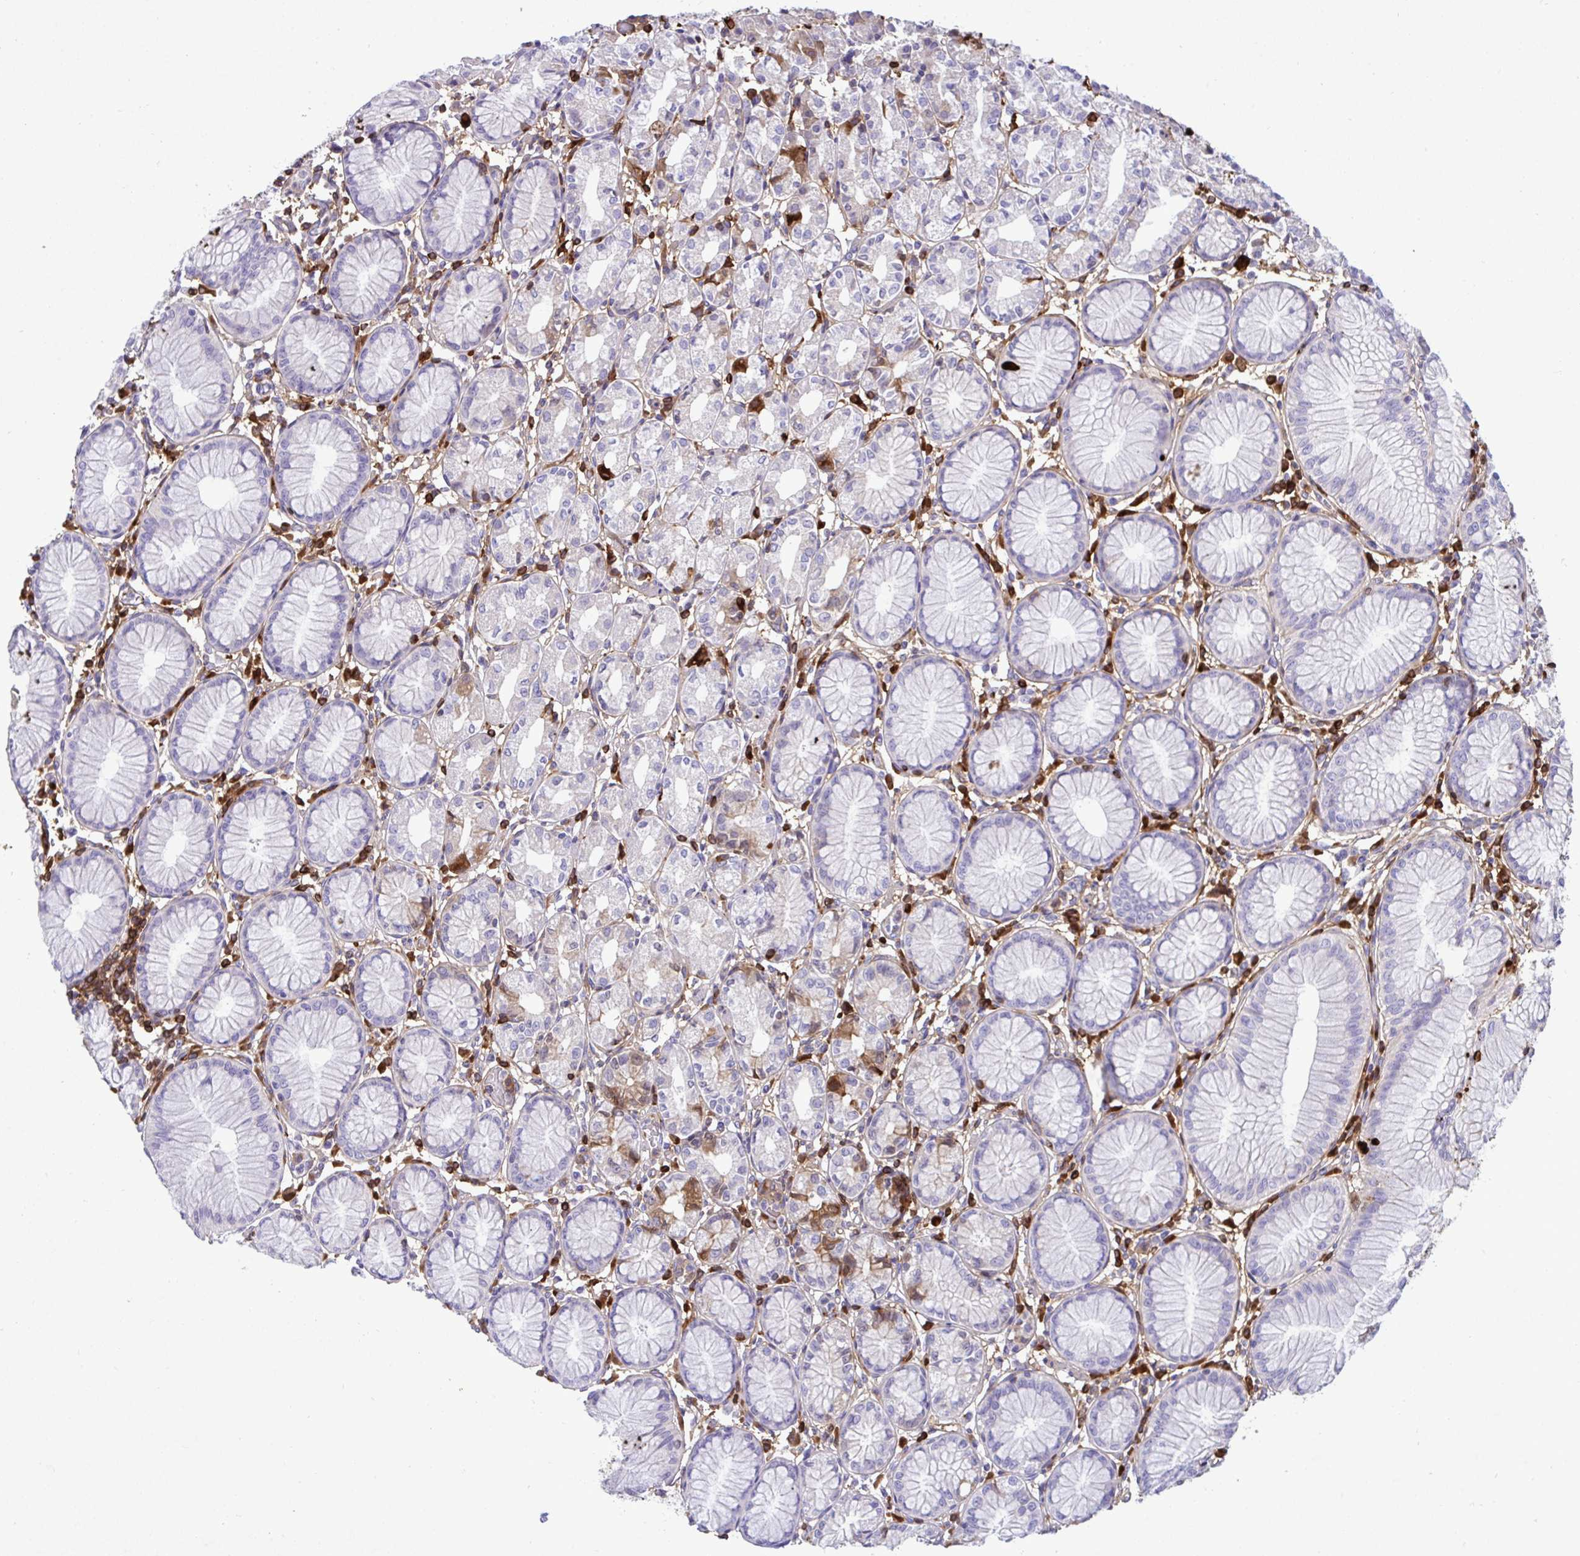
{"staining": {"intensity": "strong", "quantity": "<25%", "location": "cytoplasmic/membranous"}, "tissue": "stomach", "cell_type": "Glandular cells", "image_type": "normal", "snomed": [{"axis": "morphology", "description": "Normal tissue, NOS"}, {"axis": "topography", "description": "Stomach"}], "caption": "A brown stain labels strong cytoplasmic/membranous positivity of a protein in glandular cells of normal human stomach.", "gene": "F2", "patient": {"sex": "female", "age": 57}}